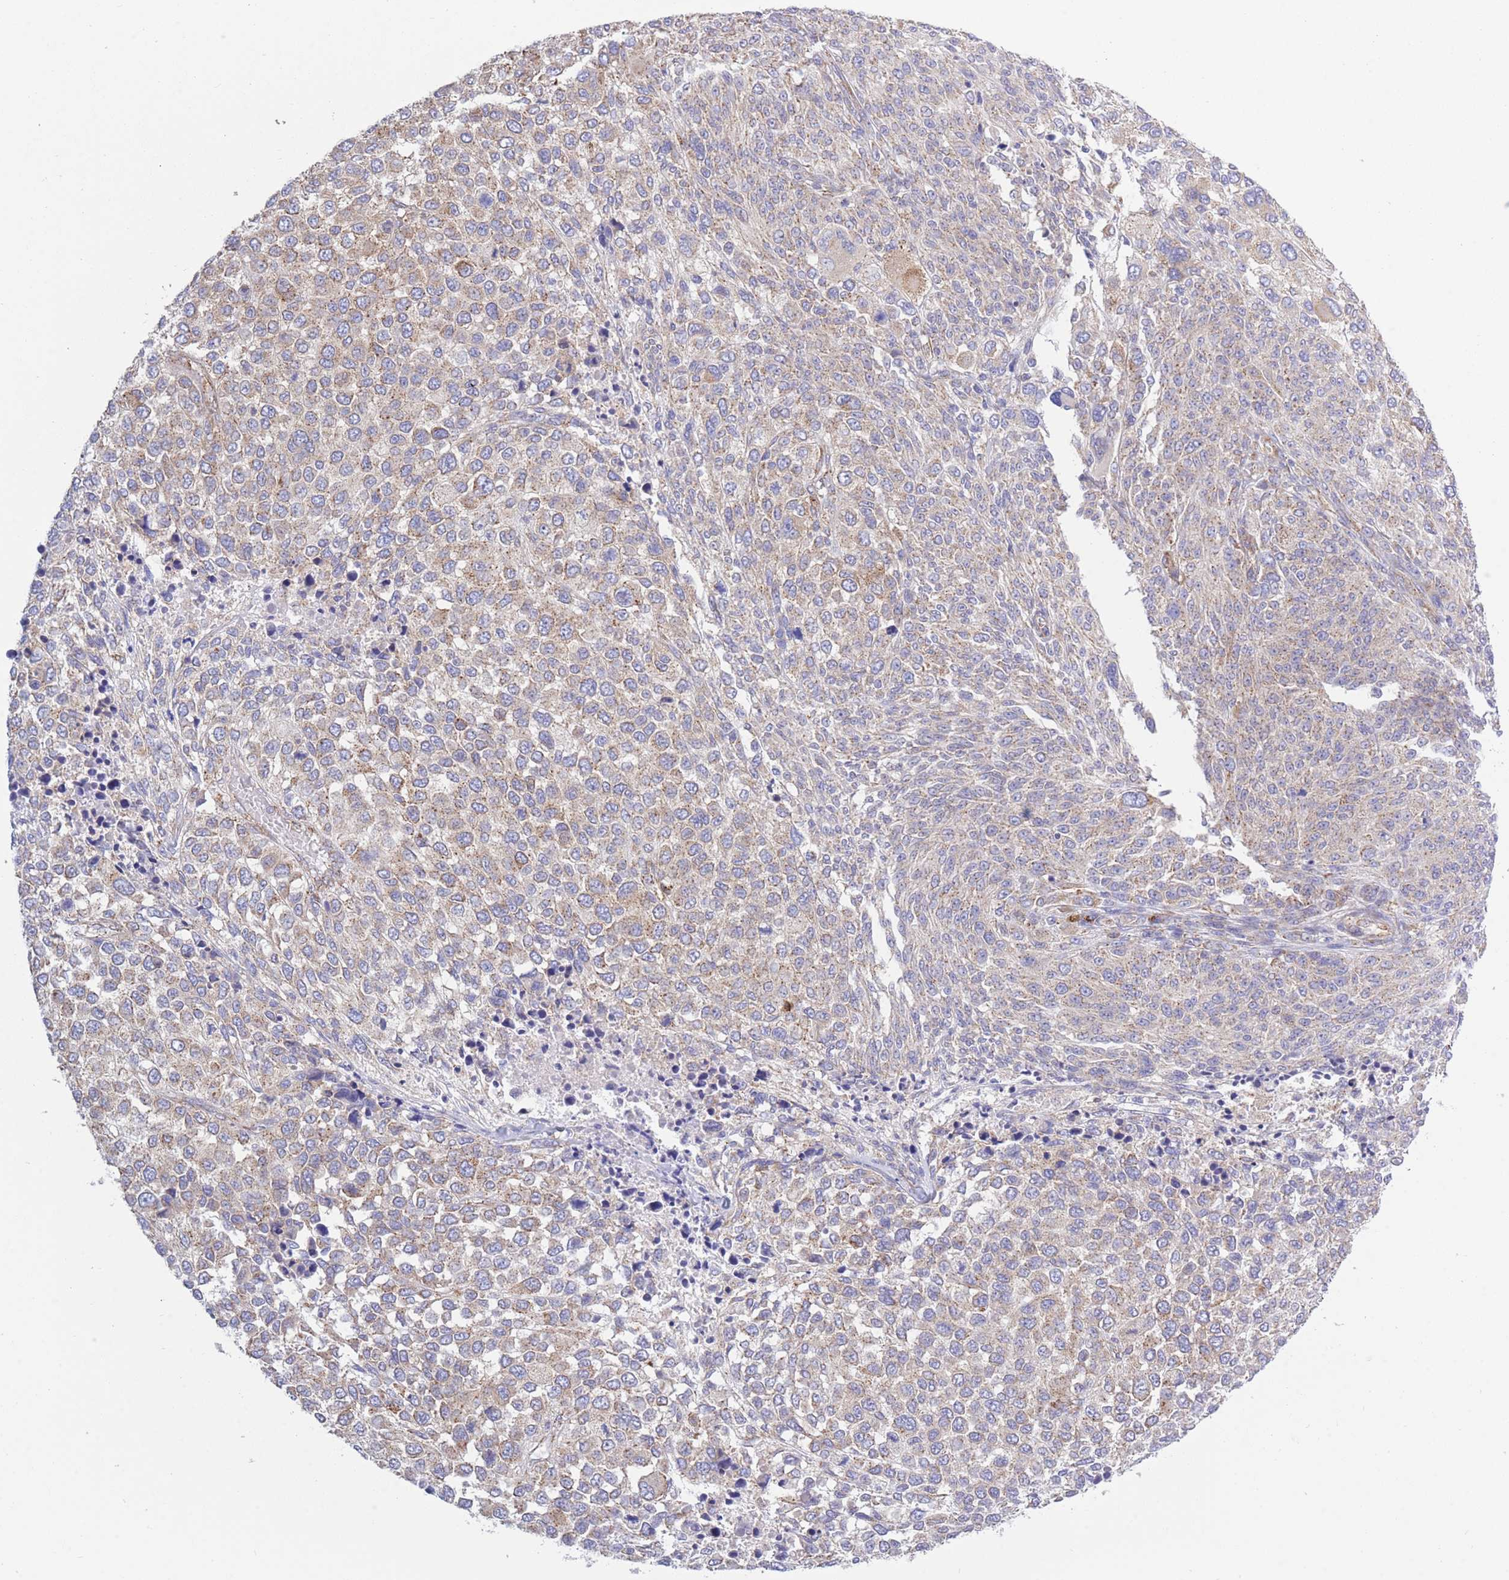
{"staining": {"intensity": "moderate", "quantity": "<25%", "location": "cytoplasmic/membranous"}, "tissue": "melanoma", "cell_type": "Tumor cells", "image_type": "cancer", "snomed": [{"axis": "morphology", "description": "Malignant melanoma, NOS"}, {"axis": "topography", "description": "Skin of trunk"}], "caption": "Moderate cytoplasmic/membranous positivity for a protein is identified in approximately <25% of tumor cells of melanoma using IHC.", "gene": "COPG2", "patient": {"sex": "male", "age": 71}}